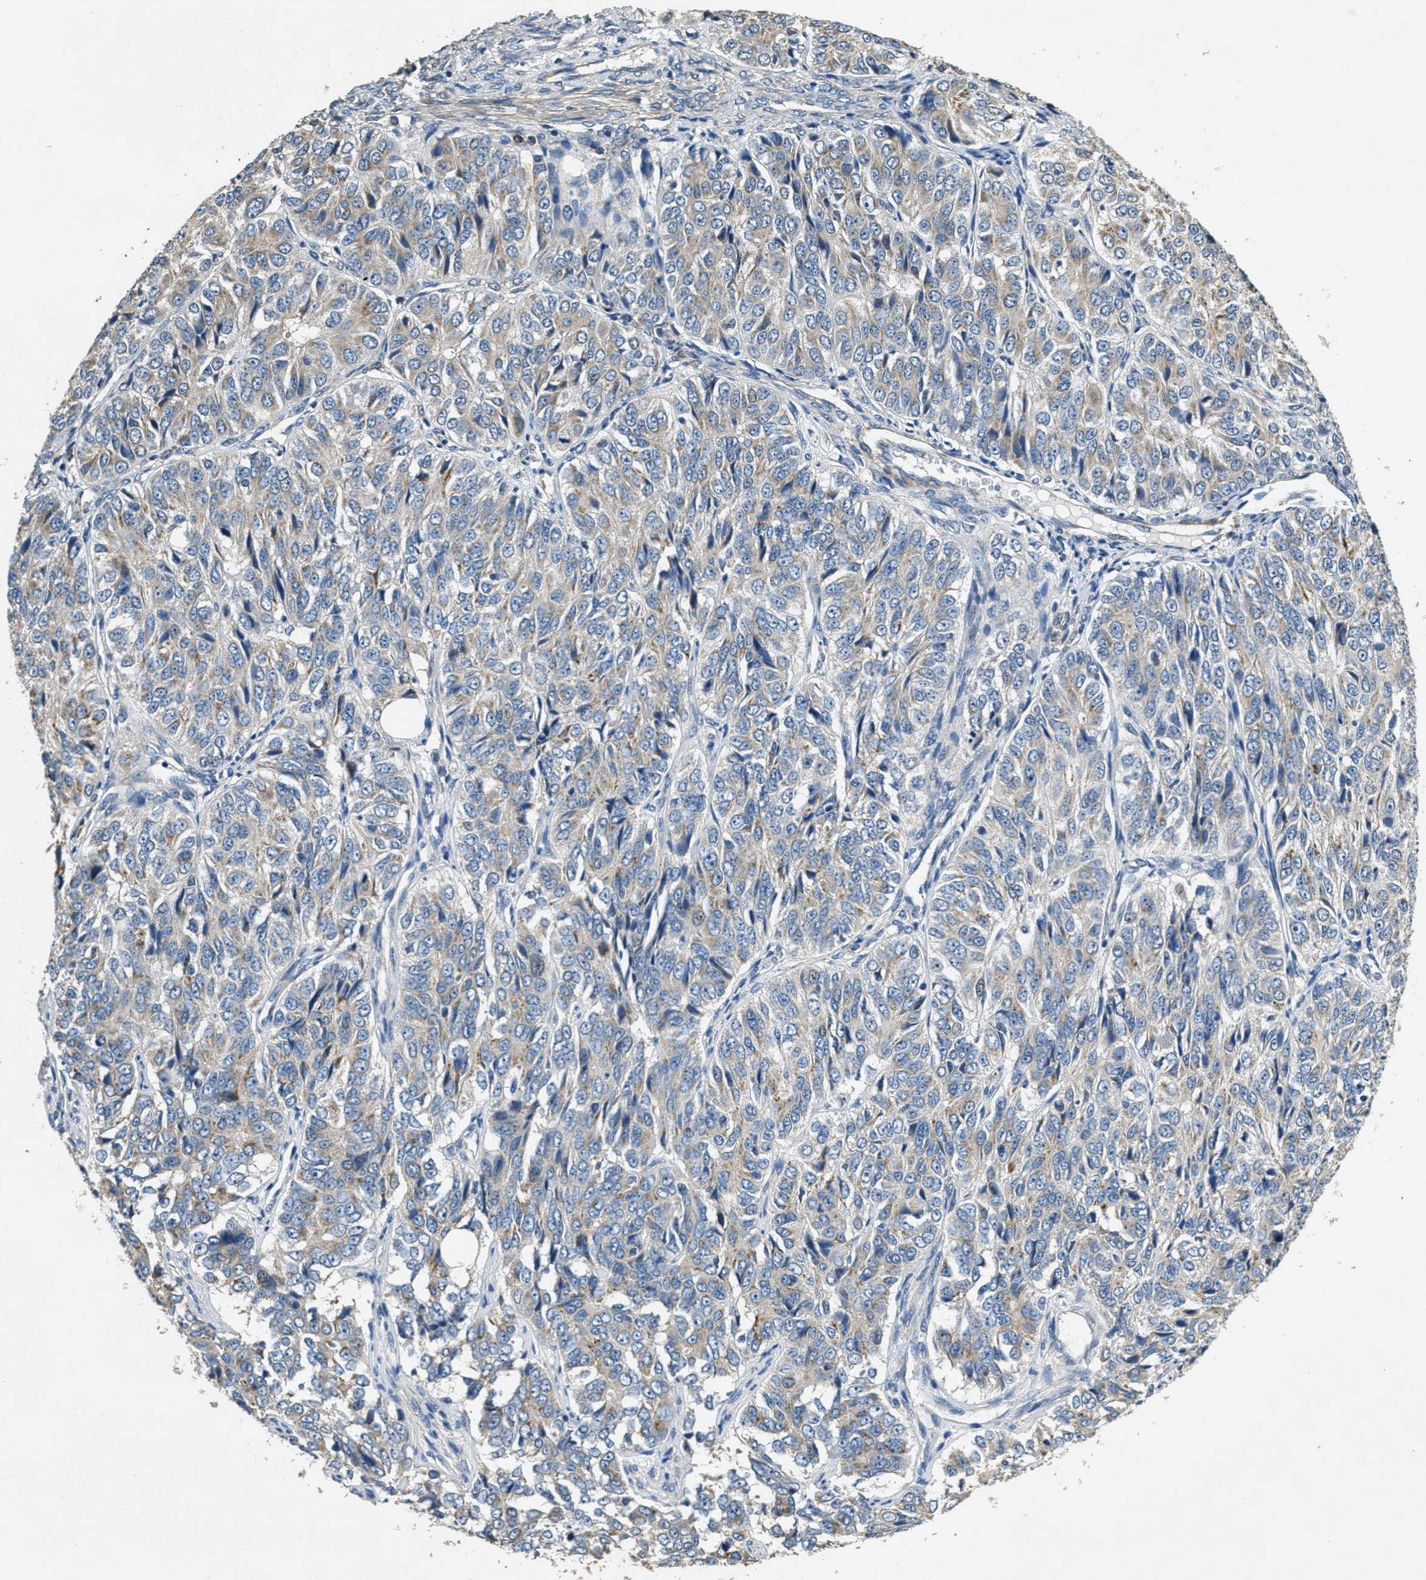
{"staining": {"intensity": "weak", "quantity": "25%-75%", "location": "cytoplasmic/membranous"}, "tissue": "ovarian cancer", "cell_type": "Tumor cells", "image_type": "cancer", "snomed": [{"axis": "morphology", "description": "Carcinoma, endometroid"}, {"axis": "topography", "description": "Ovary"}], "caption": "Endometroid carcinoma (ovarian) stained for a protein (brown) shows weak cytoplasmic/membranous positive expression in approximately 25%-75% of tumor cells.", "gene": "TOMM70", "patient": {"sex": "female", "age": 51}}